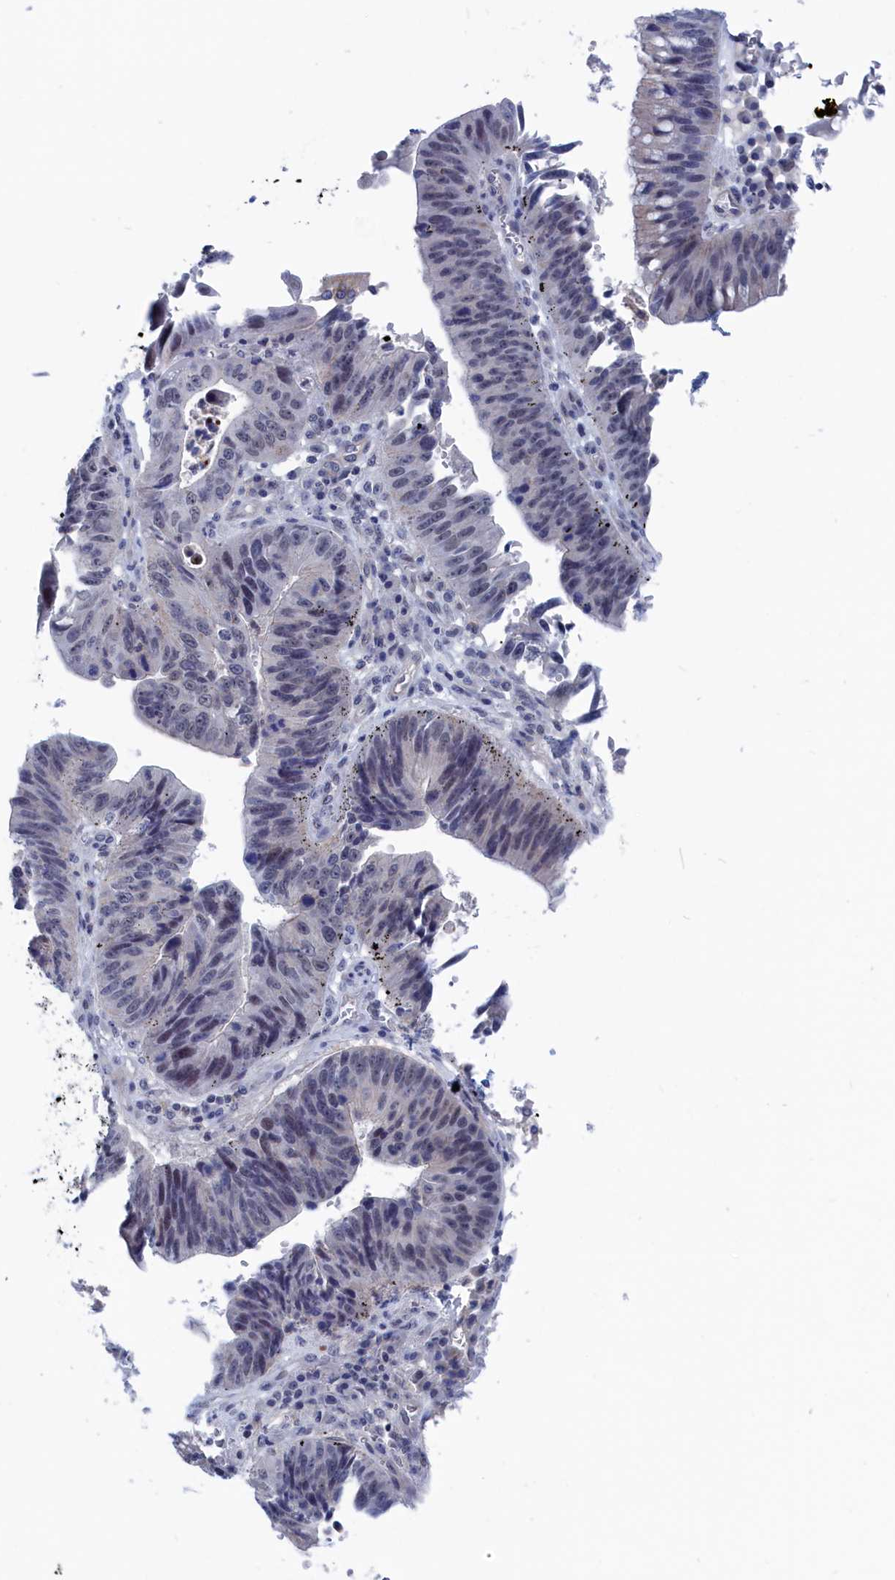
{"staining": {"intensity": "negative", "quantity": "none", "location": "none"}, "tissue": "stomach cancer", "cell_type": "Tumor cells", "image_type": "cancer", "snomed": [{"axis": "morphology", "description": "Adenocarcinoma, NOS"}, {"axis": "topography", "description": "Stomach"}], "caption": "This is a micrograph of immunohistochemistry staining of stomach cancer (adenocarcinoma), which shows no positivity in tumor cells.", "gene": "MARCHF3", "patient": {"sex": "male", "age": 59}}